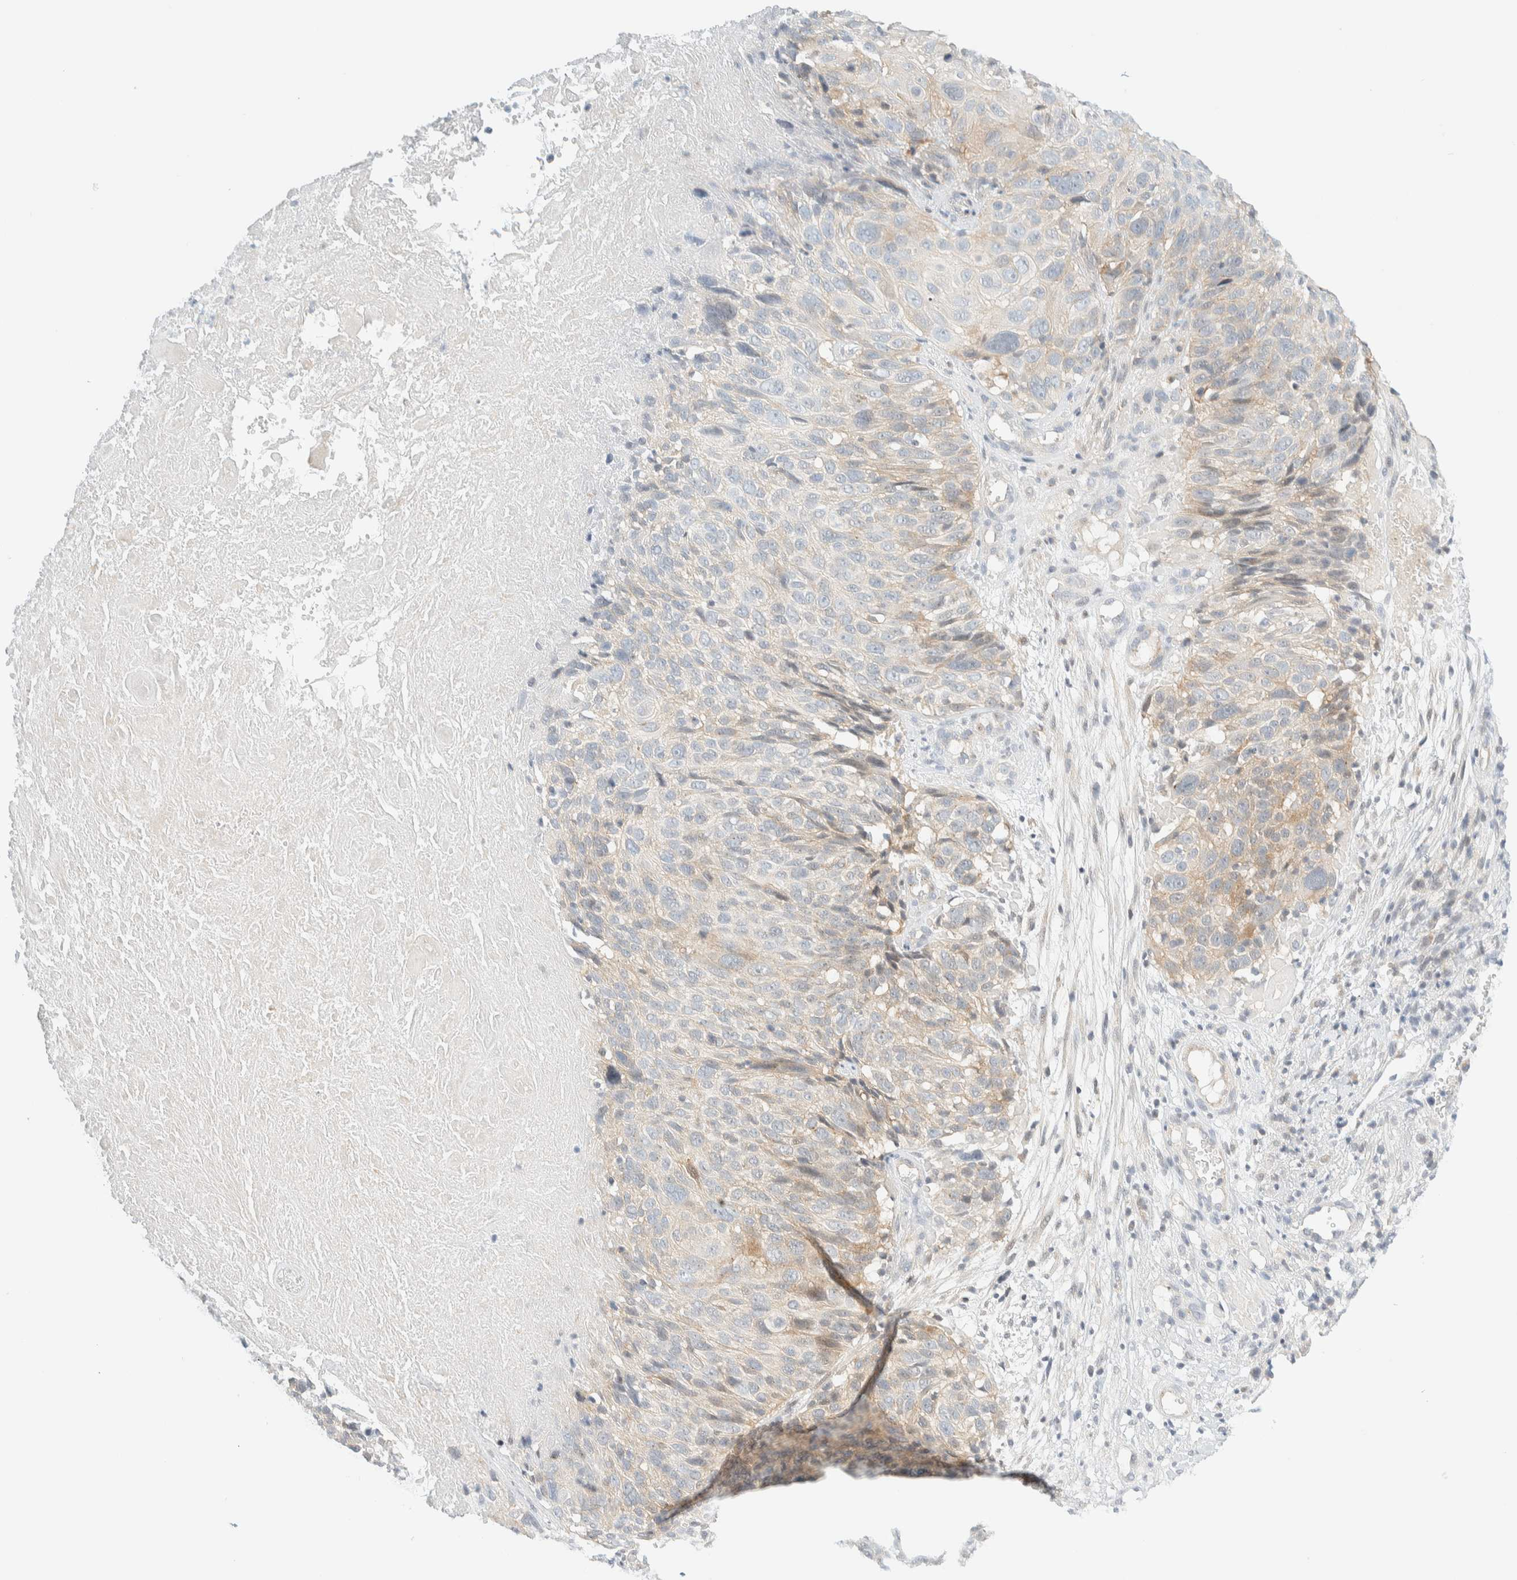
{"staining": {"intensity": "weak", "quantity": "<25%", "location": "cytoplasmic/membranous"}, "tissue": "cervical cancer", "cell_type": "Tumor cells", "image_type": "cancer", "snomed": [{"axis": "morphology", "description": "Squamous cell carcinoma, NOS"}, {"axis": "topography", "description": "Cervix"}], "caption": "IHC histopathology image of cervical cancer (squamous cell carcinoma) stained for a protein (brown), which reveals no expression in tumor cells.", "gene": "PCYT2", "patient": {"sex": "female", "age": 74}}